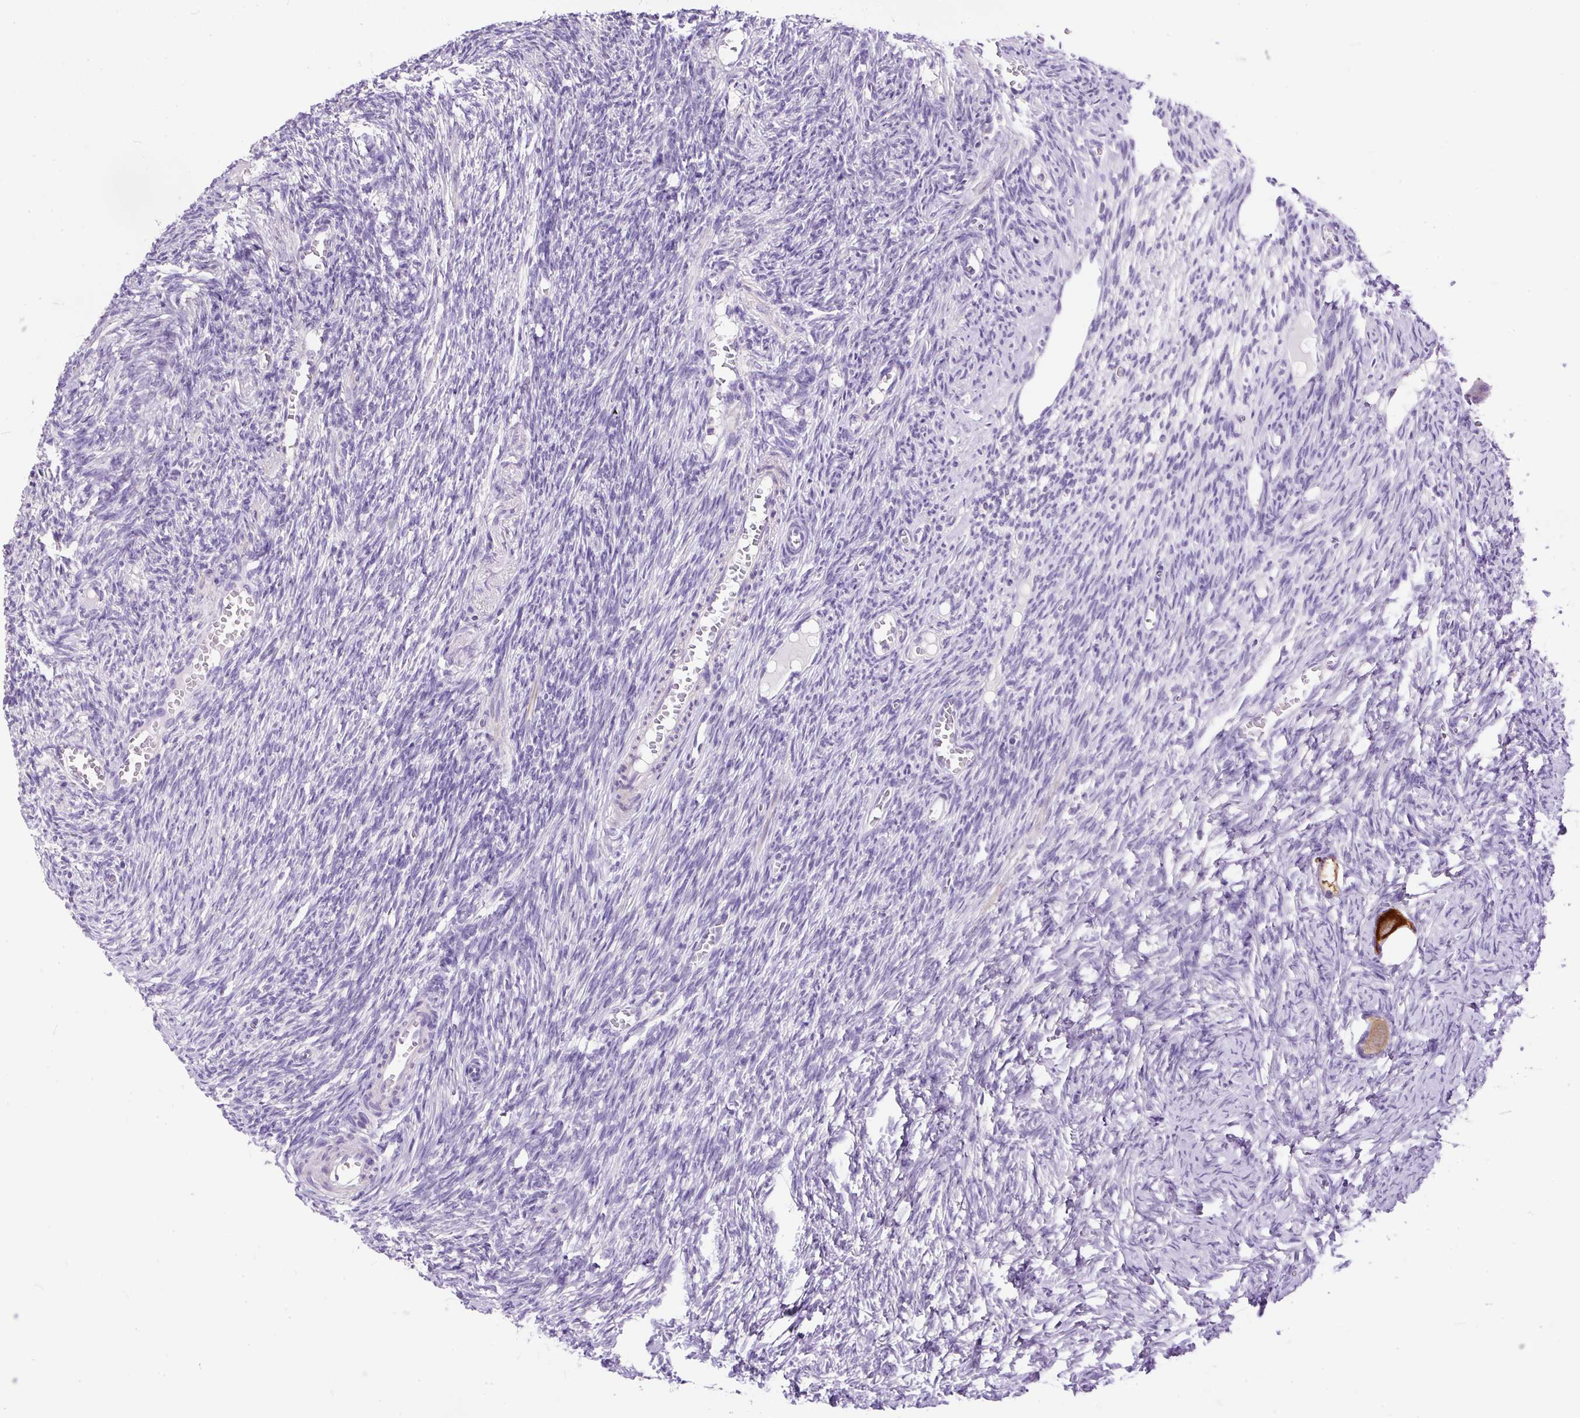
{"staining": {"intensity": "strong", "quantity": ">75%", "location": "cytoplasmic/membranous"}, "tissue": "ovary", "cell_type": "Follicle cells", "image_type": "normal", "snomed": [{"axis": "morphology", "description": "Normal tissue, NOS"}, {"axis": "topography", "description": "Ovary"}], "caption": "A high-resolution image shows immunohistochemistry (IHC) staining of benign ovary, which displays strong cytoplasmic/membranous positivity in approximately >75% of follicle cells.", "gene": "GBX1", "patient": {"sex": "female", "age": 27}}